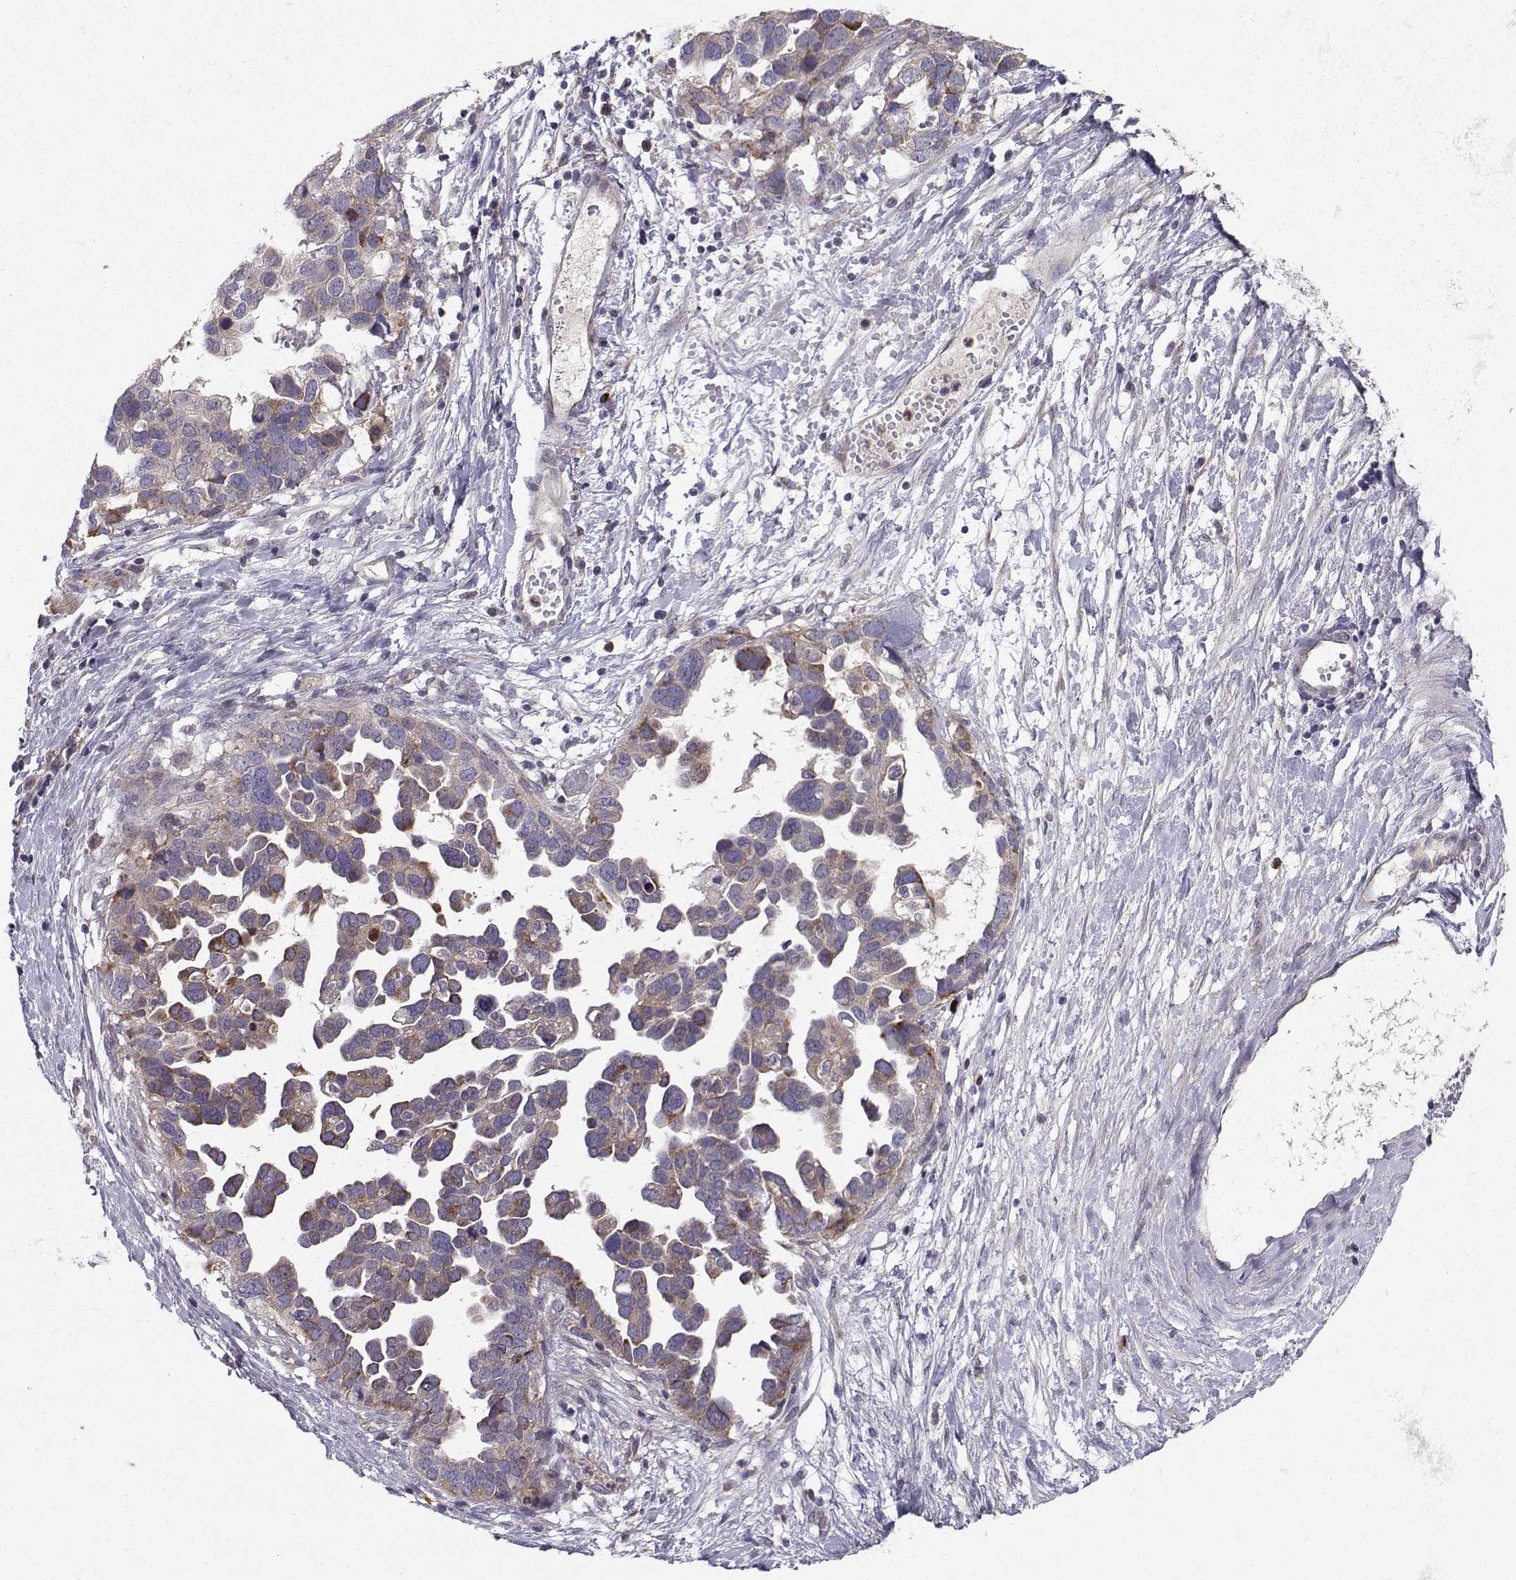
{"staining": {"intensity": "moderate", "quantity": "25%-75%", "location": "cytoplasmic/membranous"}, "tissue": "ovarian cancer", "cell_type": "Tumor cells", "image_type": "cancer", "snomed": [{"axis": "morphology", "description": "Cystadenocarcinoma, serous, NOS"}, {"axis": "topography", "description": "Ovary"}], "caption": "Tumor cells show medium levels of moderate cytoplasmic/membranous positivity in approximately 25%-75% of cells in human ovarian cancer (serous cystadenocarcinoma). (Brightfield microscopy of DAB IHC at high magnification).", "gene": "STXBP5", "patient": {"sex": "female", "age": 54}}